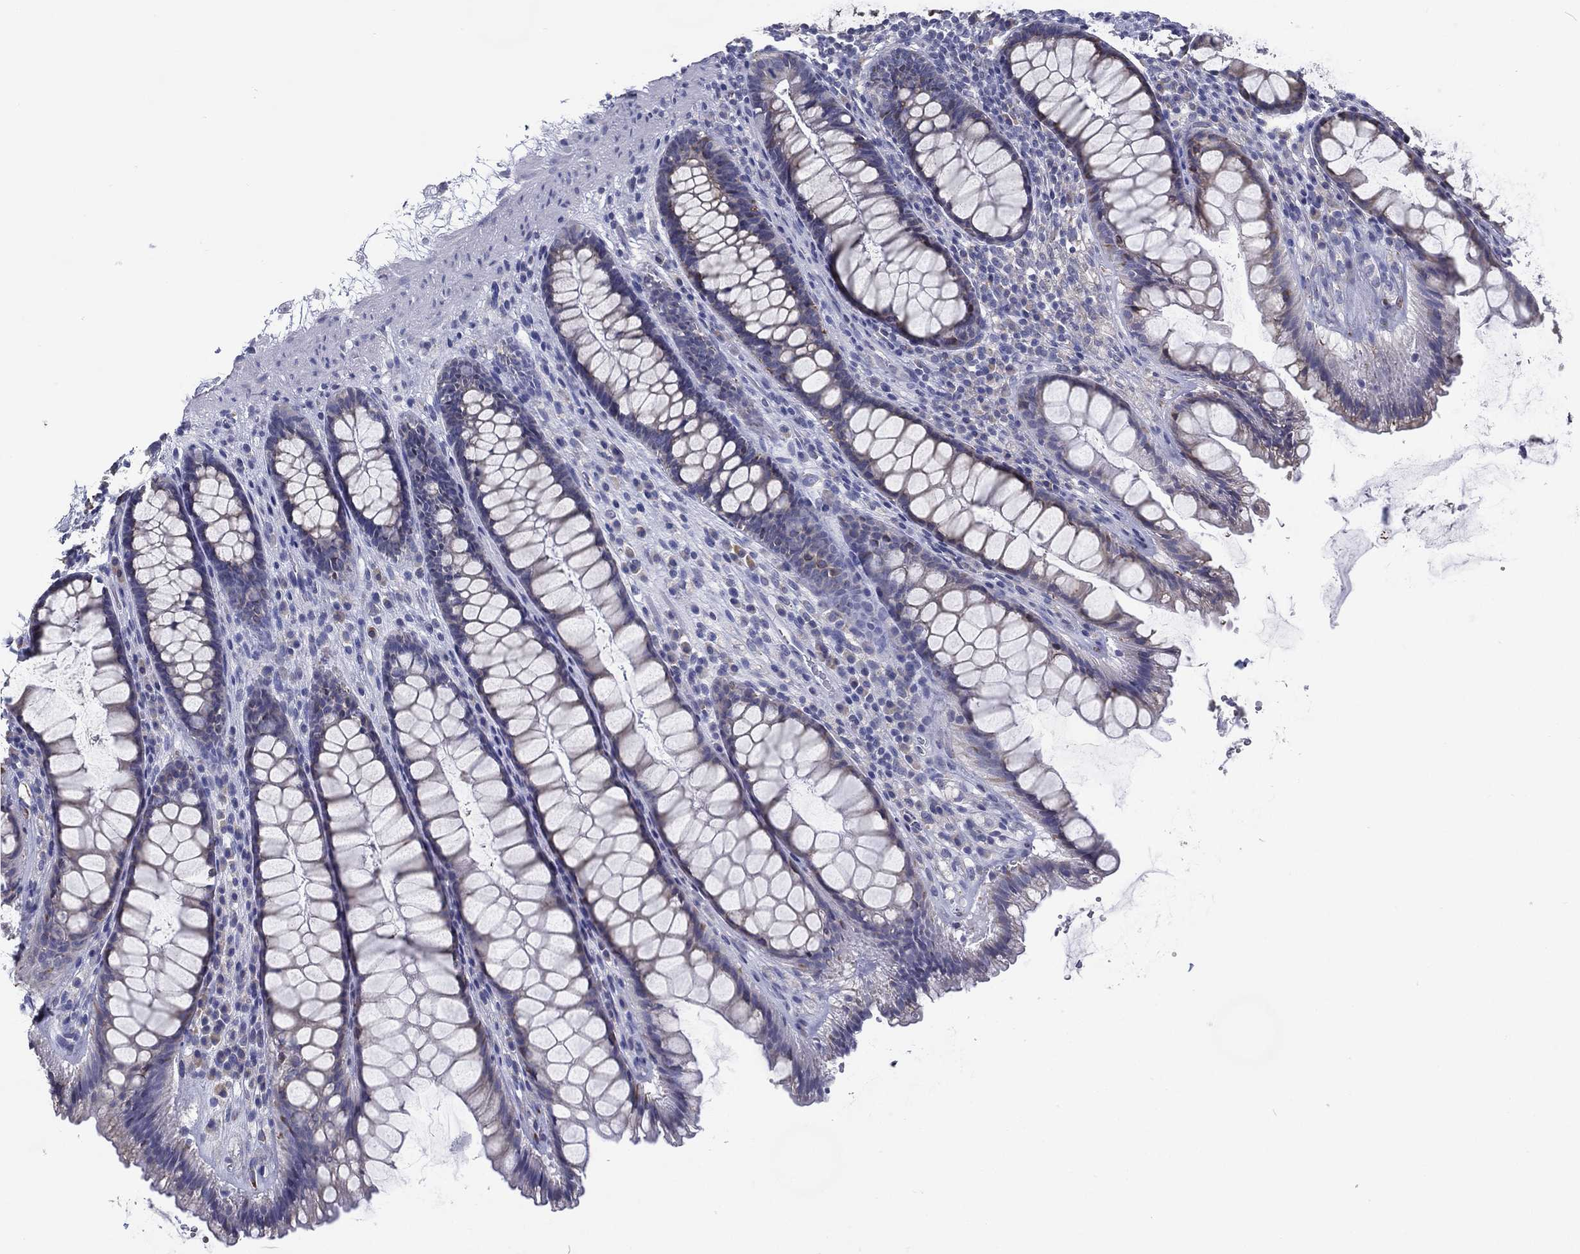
{"staining": {"intensity": "negative", "quantity": "none", "location": "none"}, "tissue": "rectum", "cell_type": "Glandular cells", "image_type": "normal", "snomed": [{"axis": "morphology", "description": "Normal tissue, NOS"}, {"axis": "topography", "description": "Rectum"}], "caption": "Immunohistochemical staining of normal human rectum exhibits no significant expression in glandular cells.", "gene": "C19orf18", "patient": {"sex": "male", "age": 72}}